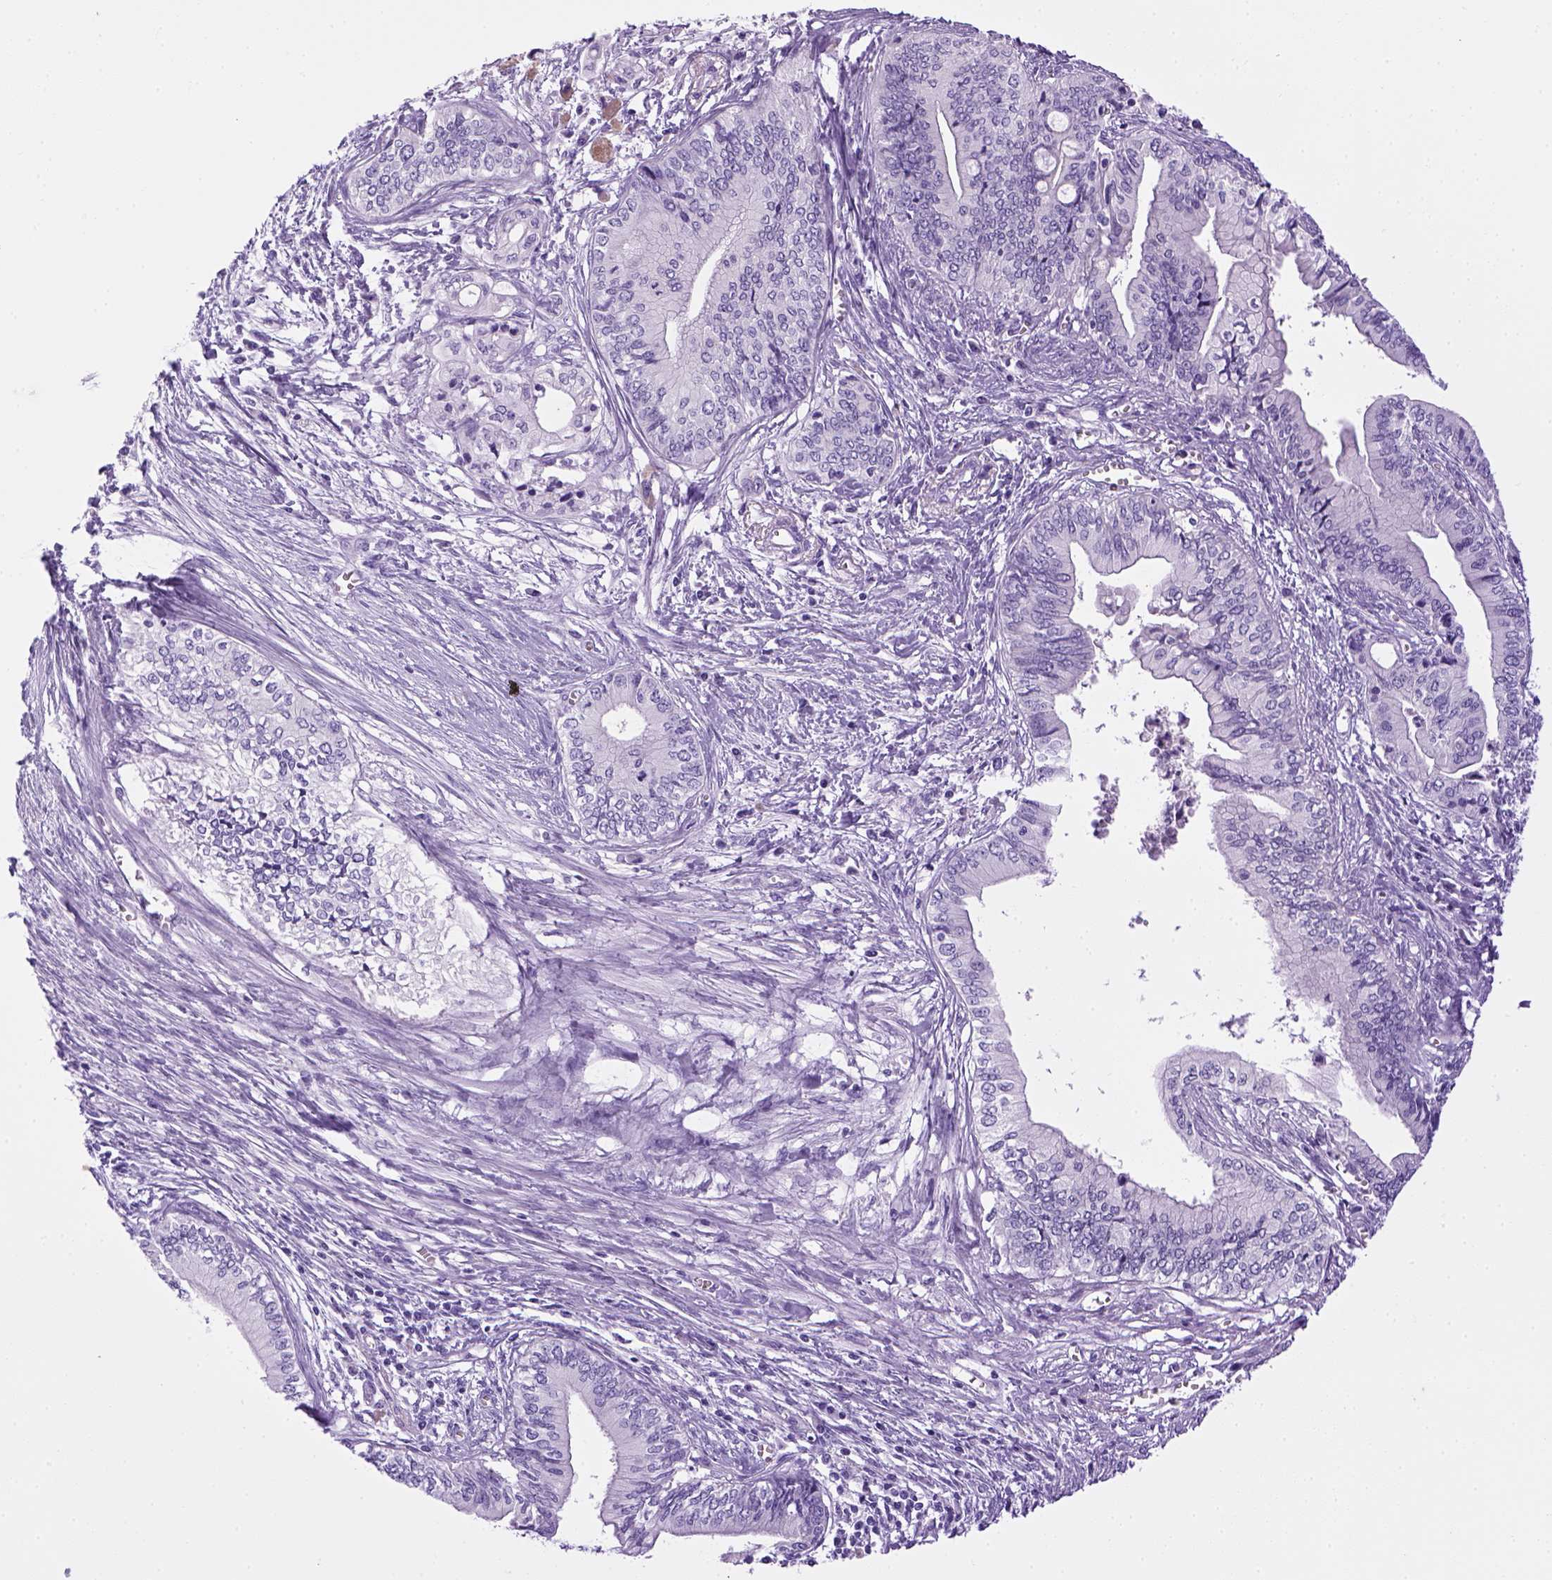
{"staining": {"intensity": "negative", "quantity": "none", "location": "none"}, "tissue": "pancreatic cancer", "cell_type": "Tumor cells", "image_type": "cancer", "snomed": [{"axis": "morphology", "description": "Adenocarcinoma, NOS"}, {"axis": "topography", "description": "Pancreas"}], "caption": "Pancreatic cancer stained for a protein using immunohistochemistry displays no positivity tumor cells.", "gene": "SGCG", "patient": {"sex": "female", "age": 61}}